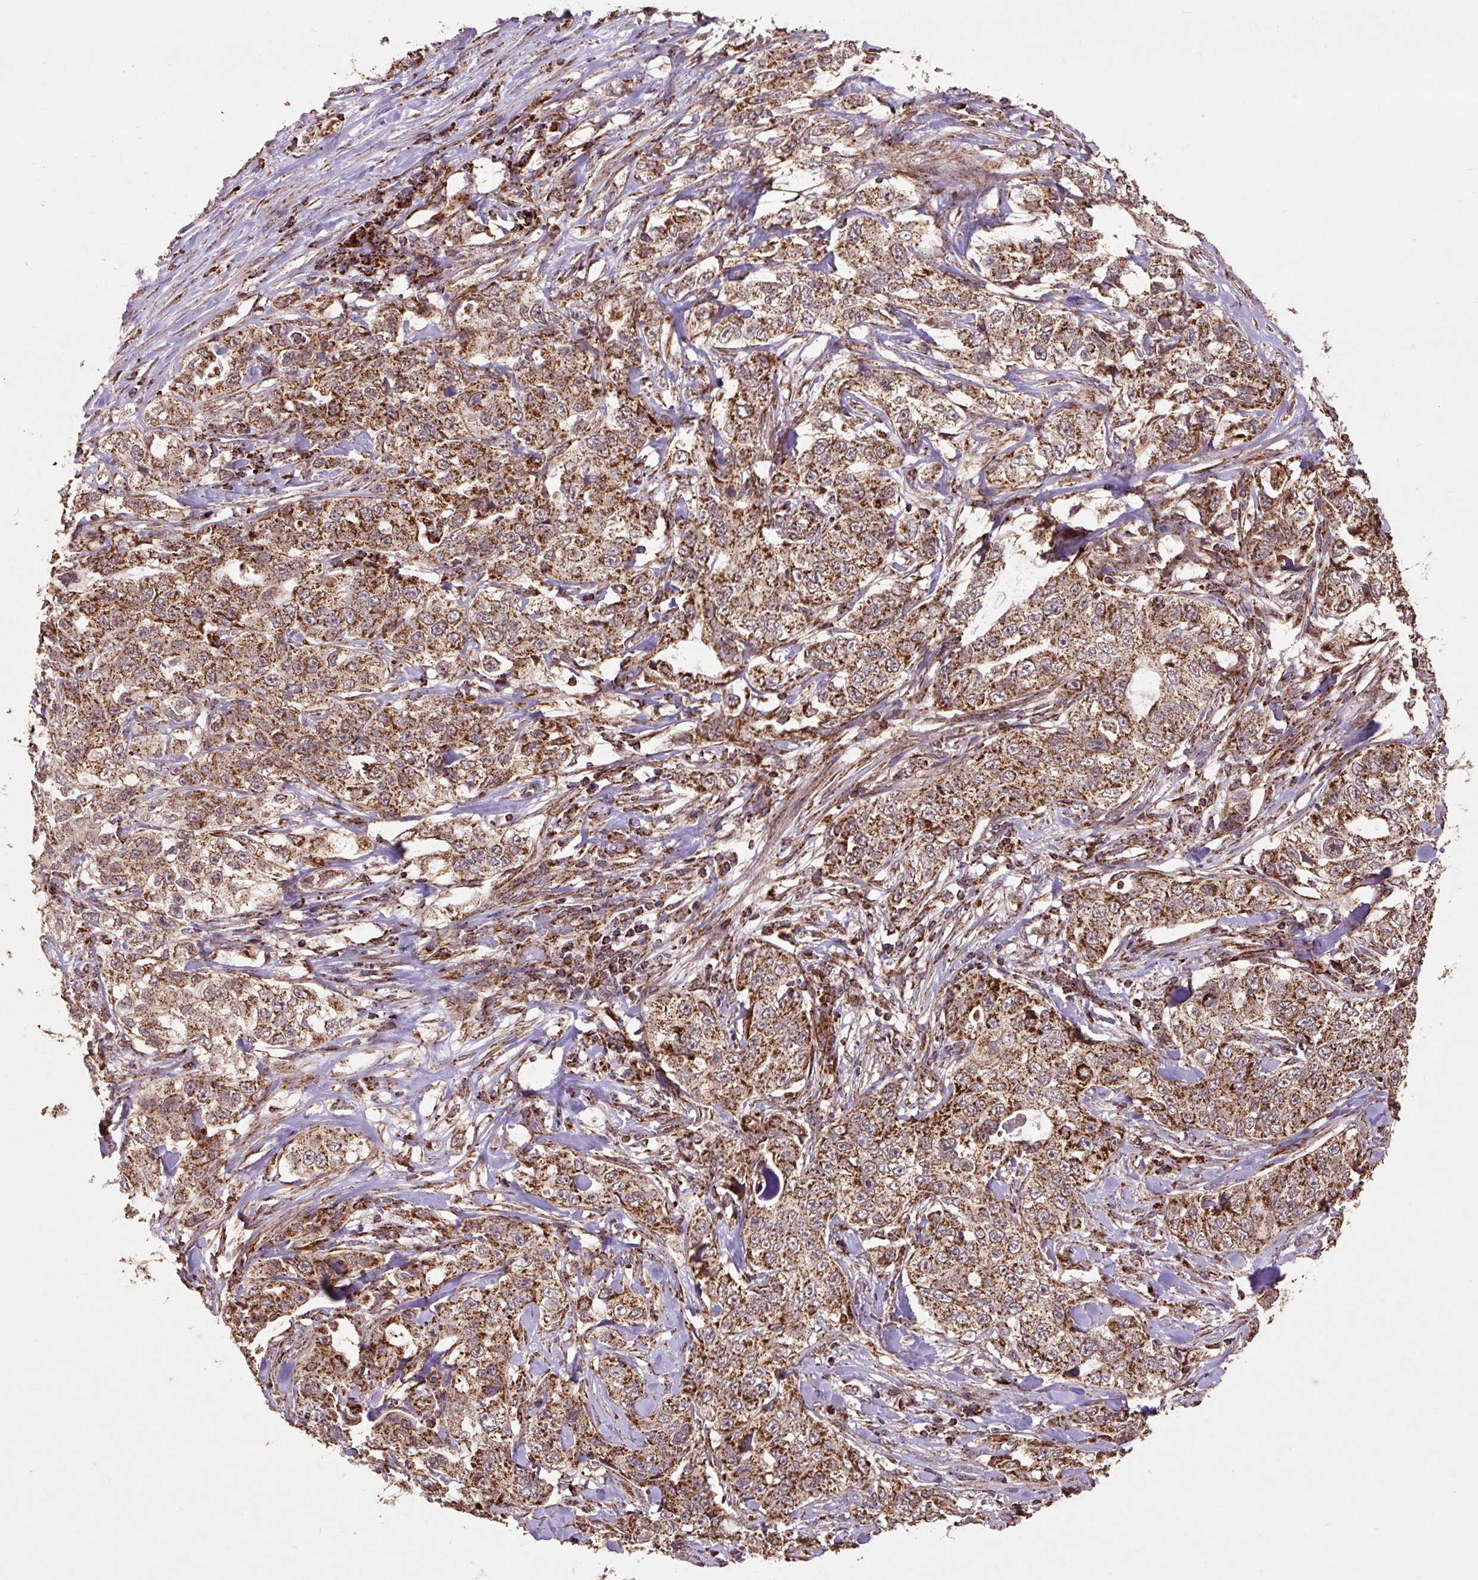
{"staining": {"intensity": "strong", "quantity": ">75%", "location": "cytoplasmic/membranous"}, "tissue": "lung cancer", "cell_type": "Tumor cells", "image_type": "cancer", "snomed": [{"axis": "morphology", "description": "Adenocarcinoma, NOS"}, {"axis": "topography", "description": "Lung"}], "caption": "Lung cancer tissue demonstrates strong cytoplasmic/membranous staining in about >75% of tumor cells", "gene": "ATP5F1A", "patient": {"sex": "female", "age": 51}}